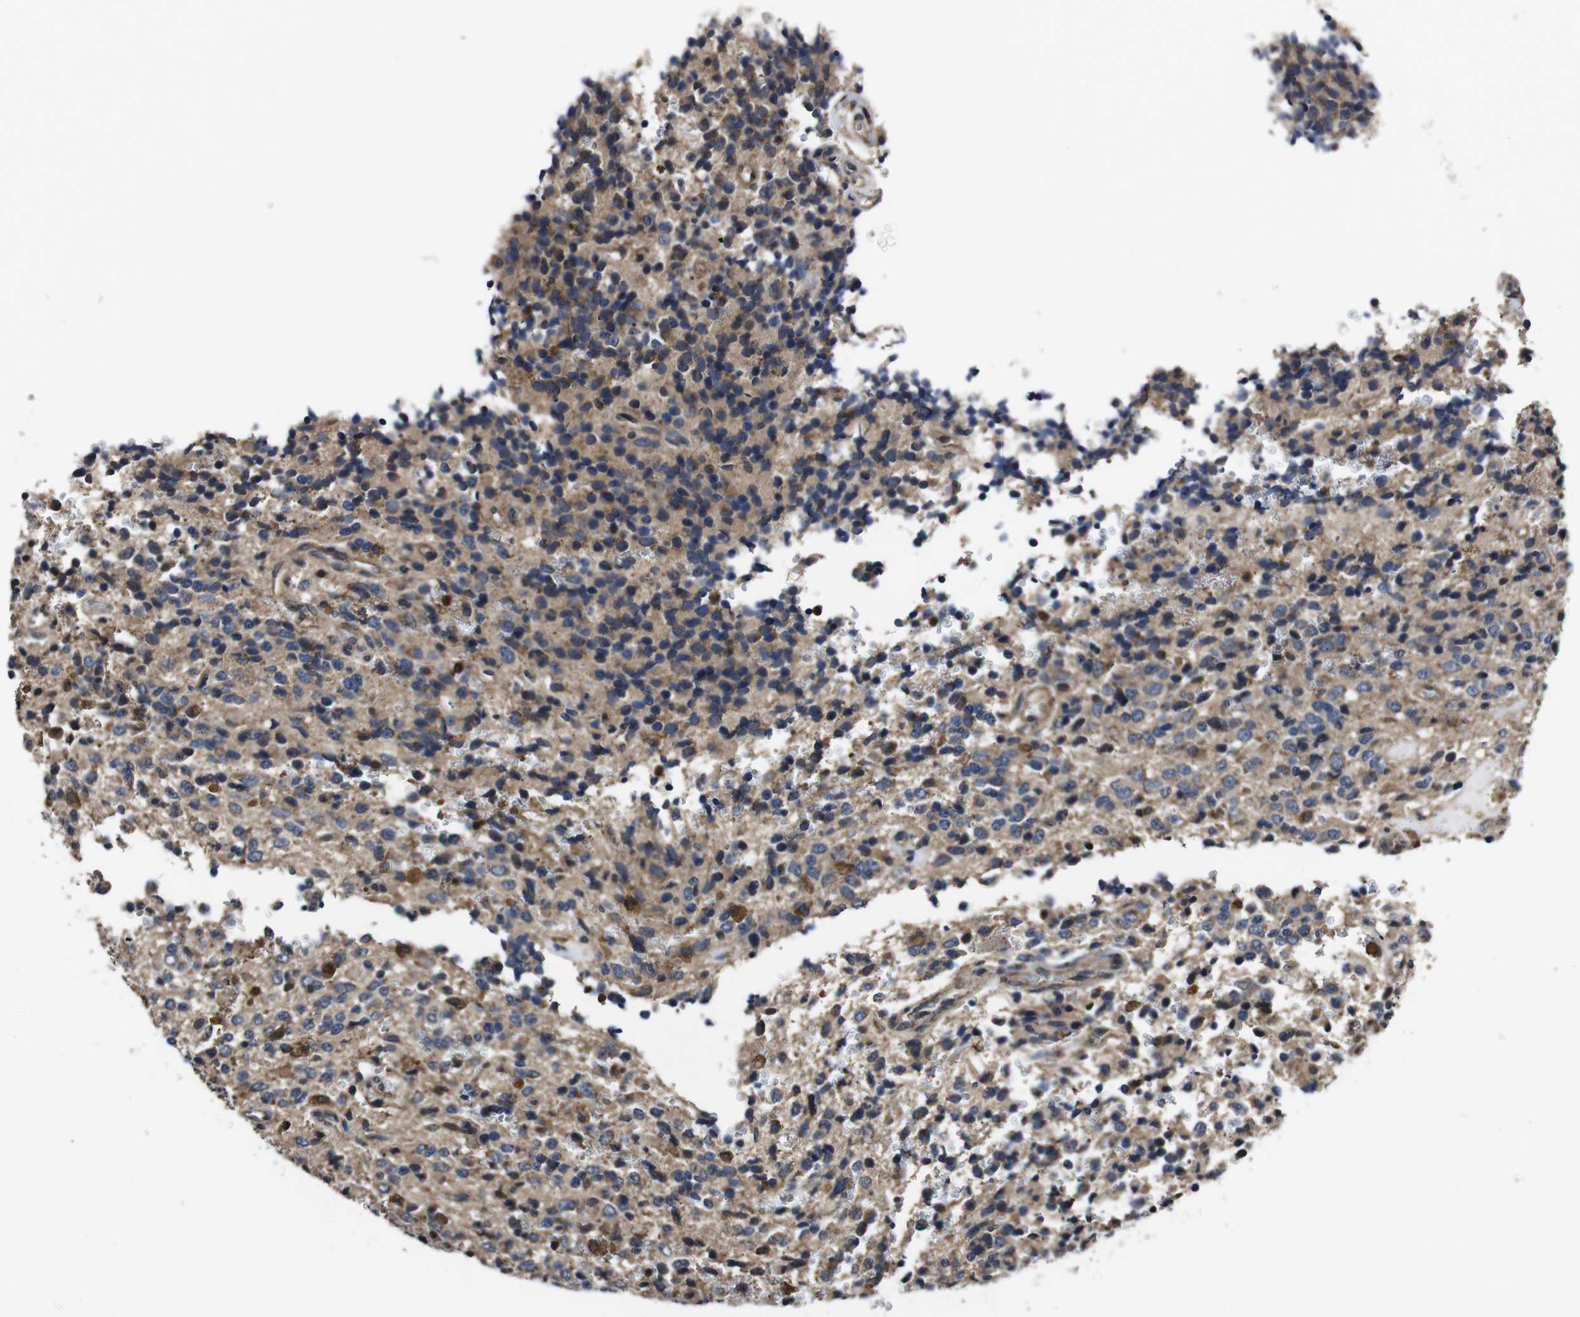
{"staining": {"intensity": "moderate", "quantity": "<25%", "location": "cytoplasmic/membranous"}, "tissue": "glioma", "cell_type": "Tumor cells", "image_type": "cancer", "snomed": [{"axis": "morphology", "description": "Glioma, malignant, High grade"}, {"axis": "topography", "description": "pancreas cauda"}], "caption": "IHC (DAB) staining of high-grade glioma (malignant) exhibits moderate cytoplasmic/membranous protein staining in about <25% of tumor cells.", "gene": "CXCL11", "patient": {"sex": "male", "age": 60}}